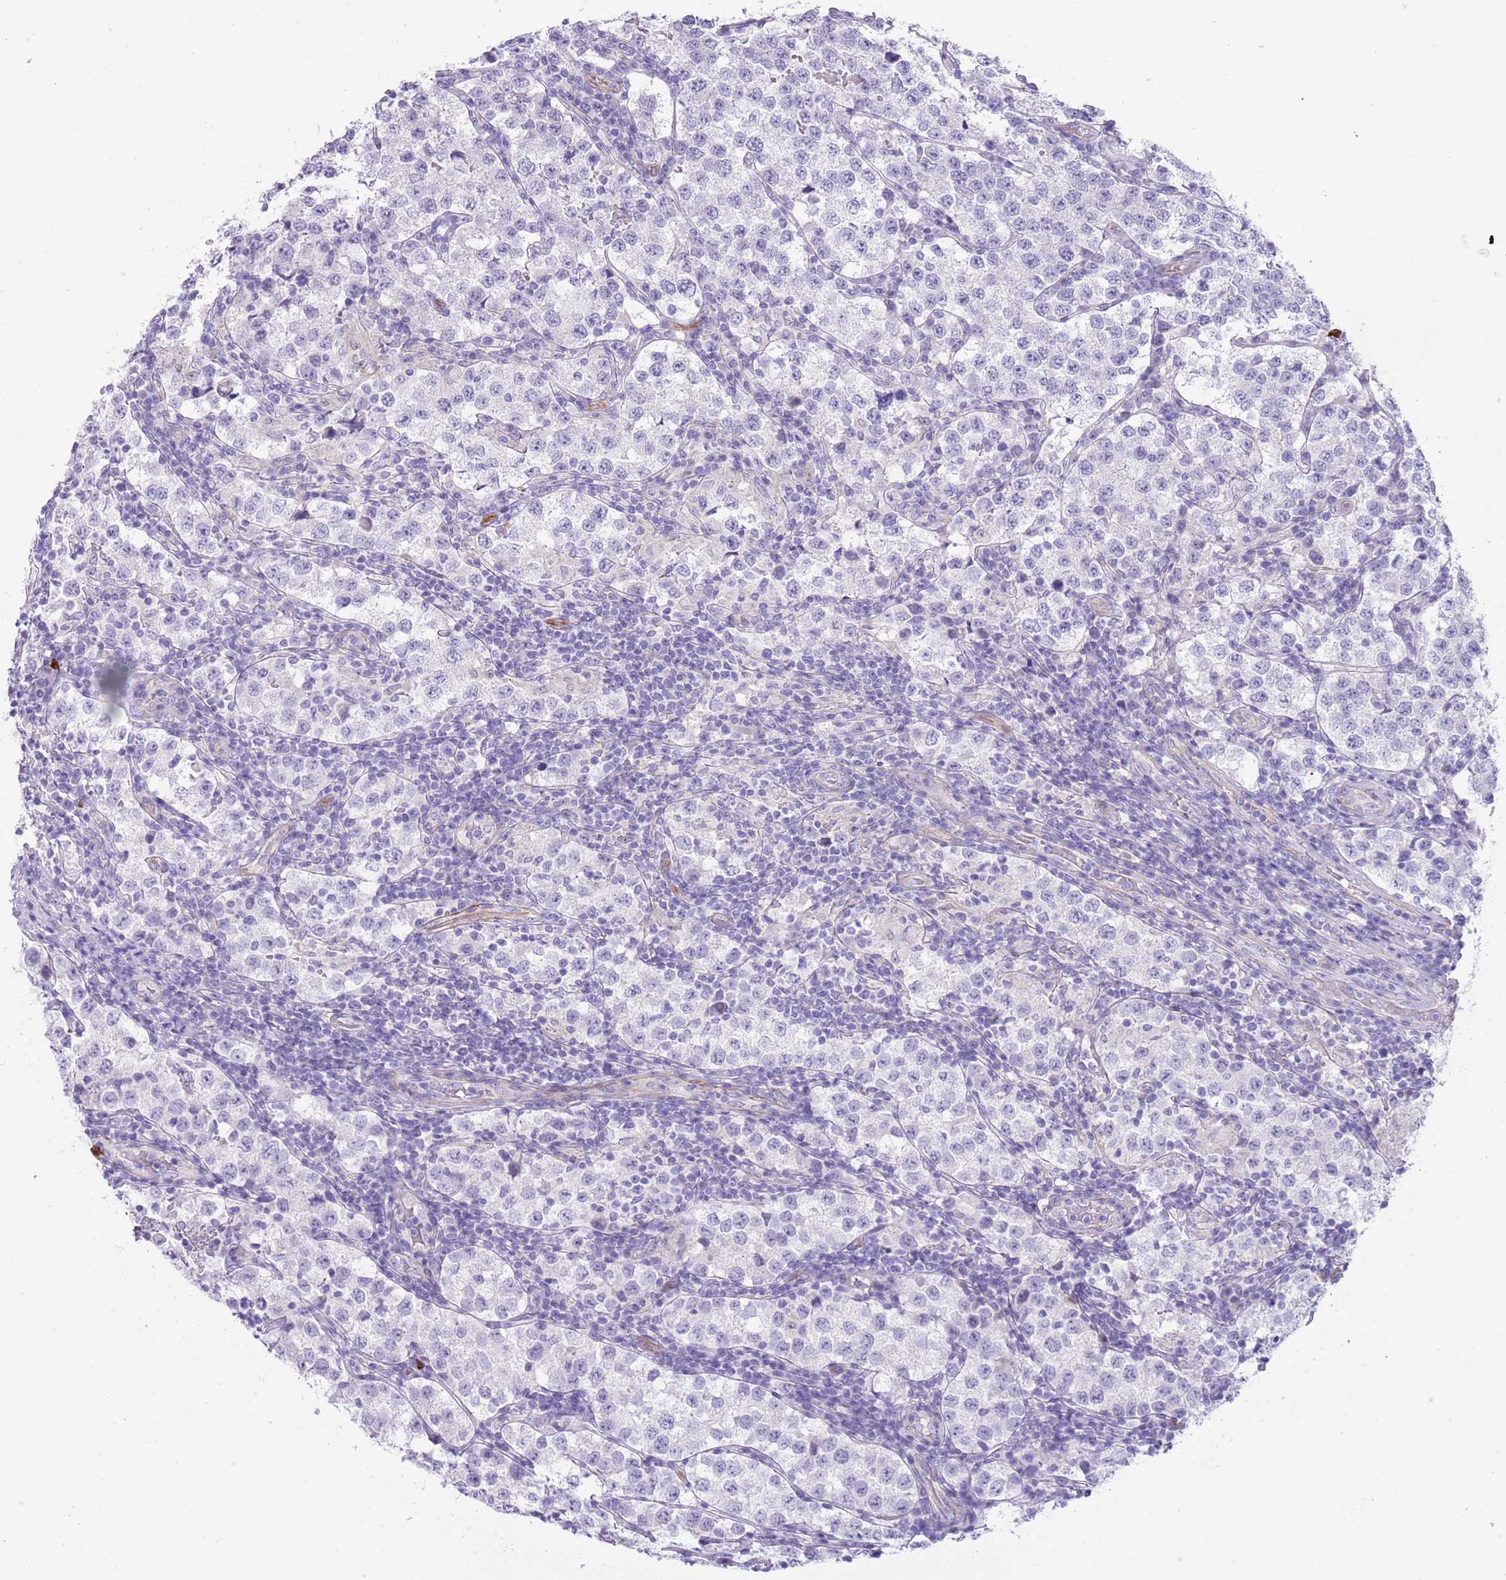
{"staining": {"intensity": "negative", "quantity": "none", "location": "none"}, "tissue": "testis cancer", "cell_type": "Tumor cells", "image_type": "cancer", "snomed": [{"axis": "morphology", "description": "Seminoma, NOS"}, {"axis": "topography", "description": "Testis"}], "caption": "This is an immunohistochemistry histopathology image of human testis cancer. There is no expression in tumor cells.", "gene": "TSGA13", "patient": {"sex": "male", "age": 34}}